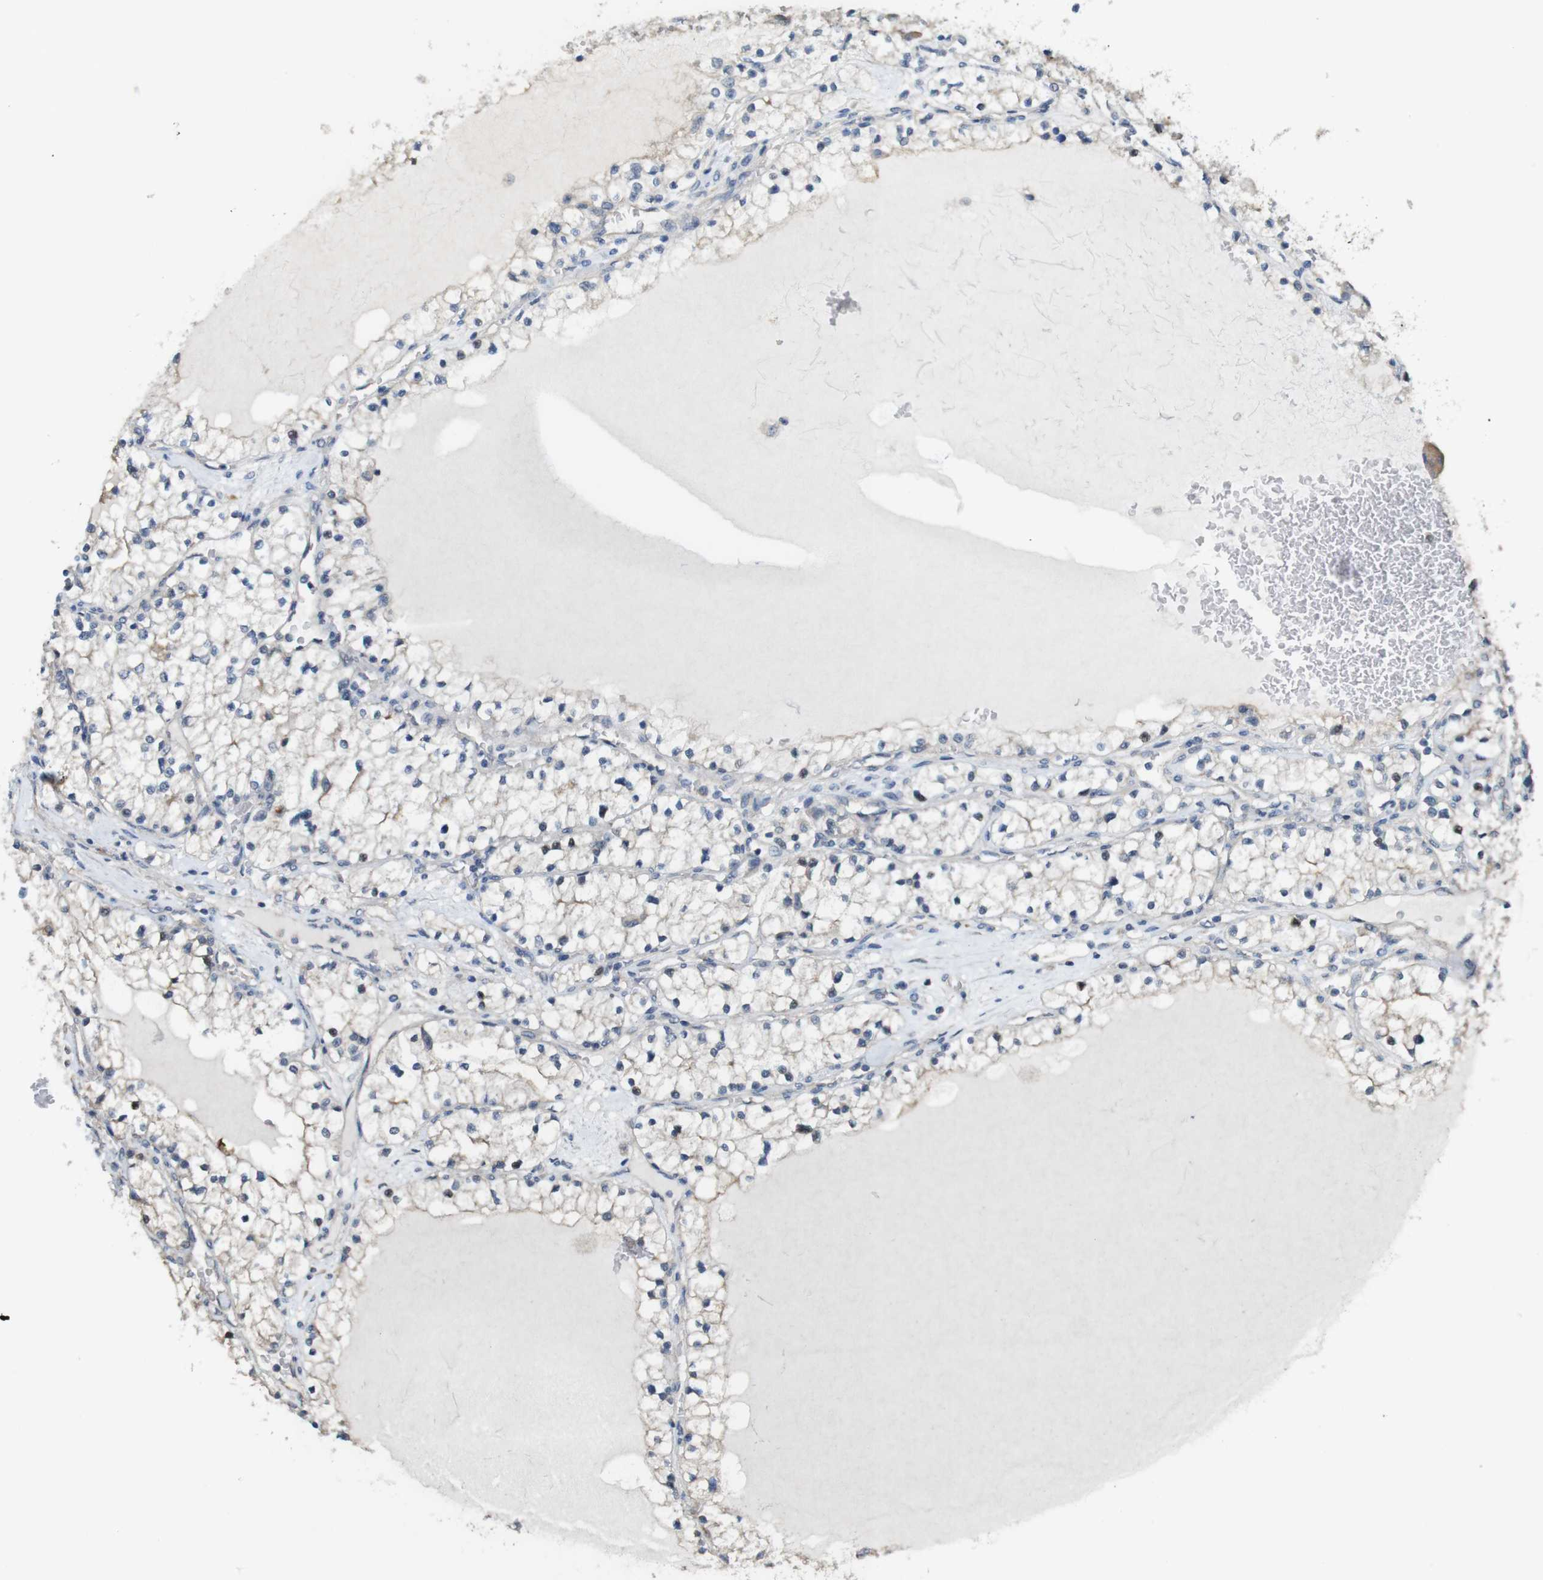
{"staining": {"intensity": "weak", "quantity": "25%-75%", "location": "cytoplasmic/membranous"}, "tissue": "renal cancer", "cell_type": "Tumor cells", "image_type": "cancer", "snomed": [{"axis": "morphology", "description": "Adenocarcinoma, NOS"}, {"axis": "topography", "description": "Kidney"}], "caption": "Renal cancer (adenocarcinoma) stained with IHC exhibits weak cytoplasmic/membranous staining in about 25%-75% of tumor cells. (DAB = brown stain, brightfield microscopy at high magnification).", "gene": "CDC34", "patient": {"sex": "male", "age": 68}}